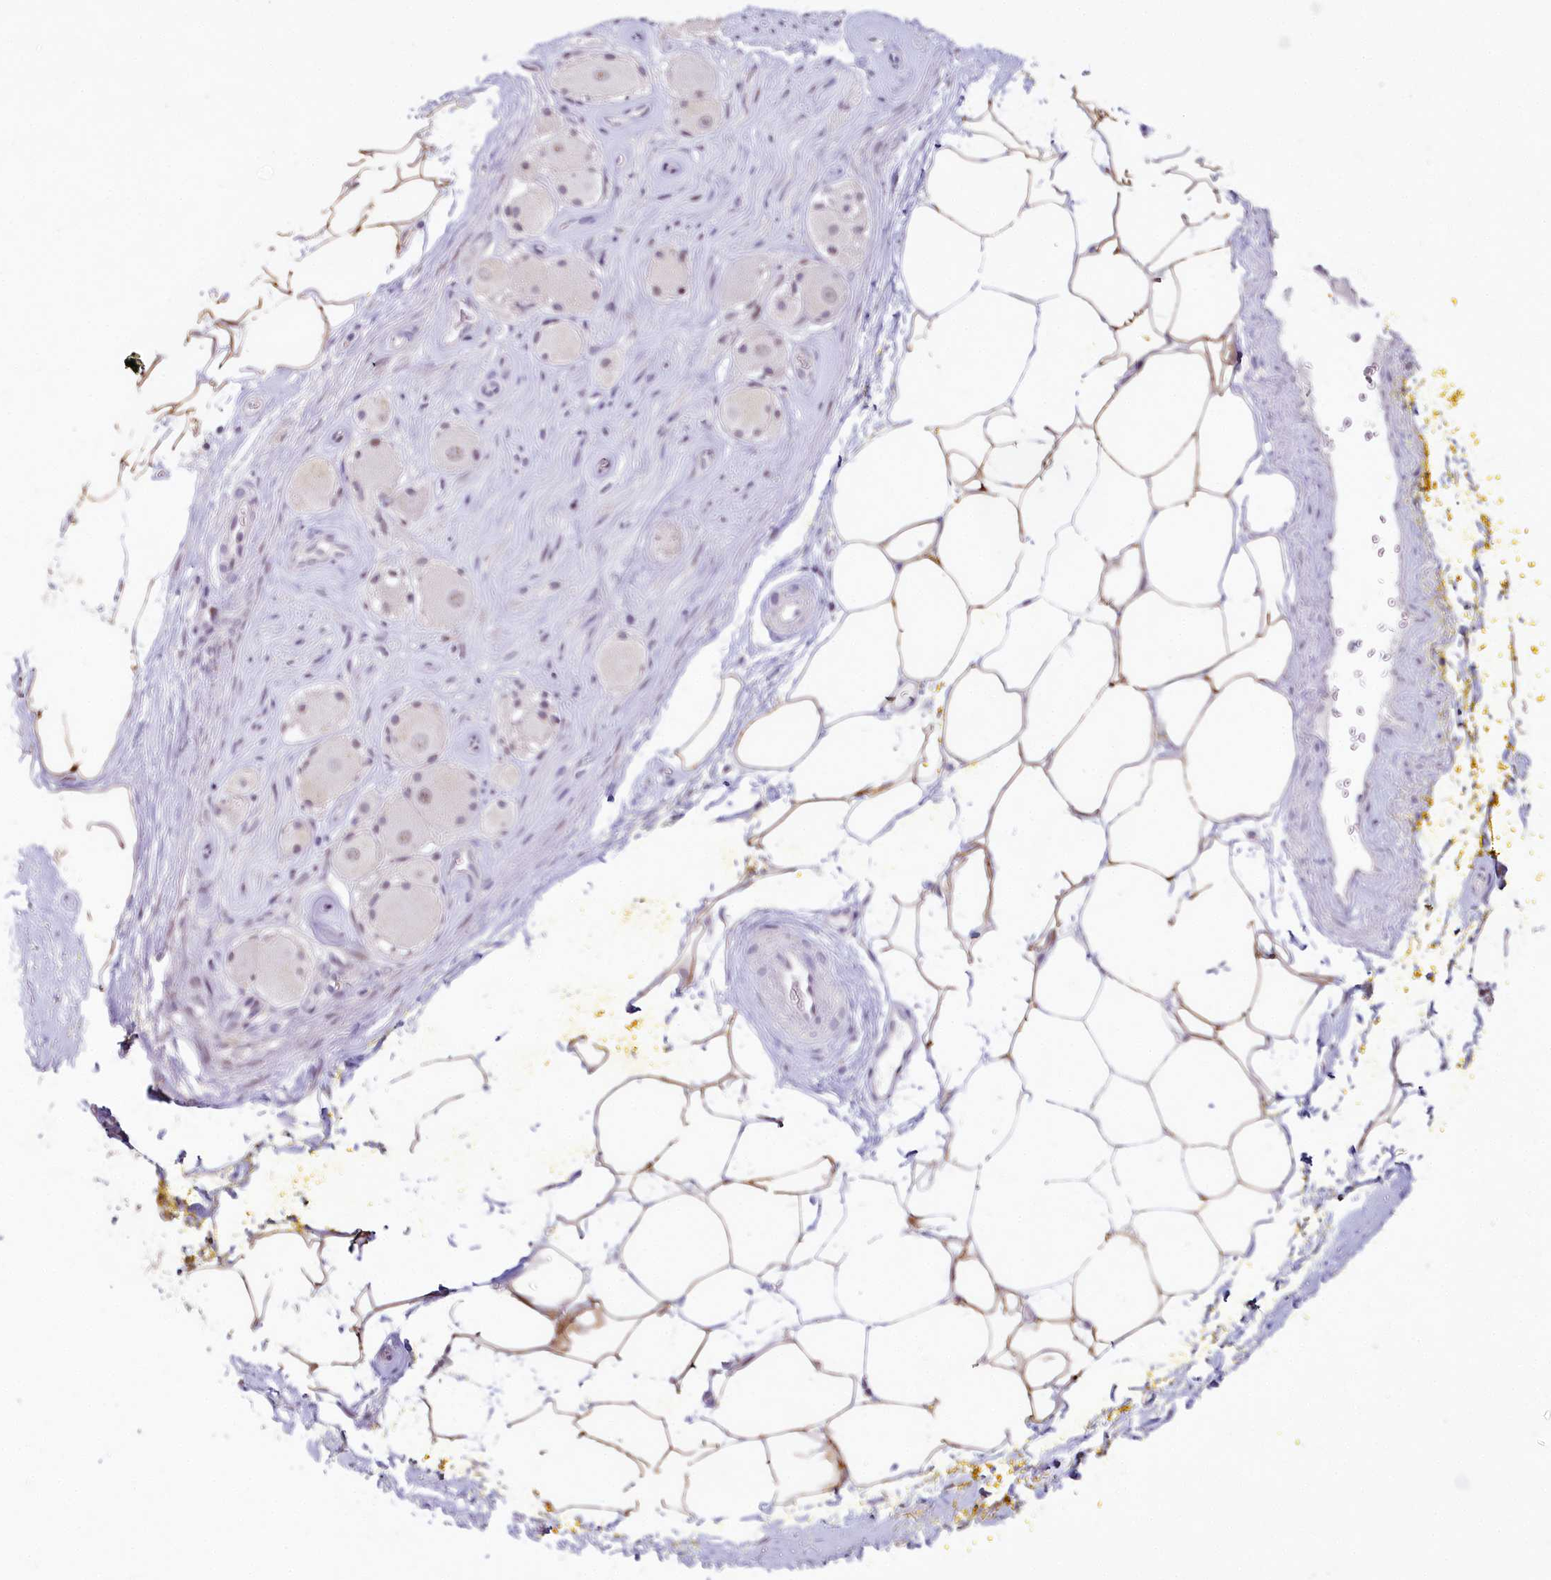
{"staining": {"intensity": "moderate", "quantity": ">75%", "location": "cytoplasmic/membranous"}, "tissue": "adipose tissue", "cell_type": "Adipocytes", "image_type": "normal", "snomed": [{"axis": "morphology", "description": "Normal tissue, NOS"}, {"axis": "morphology", "description": "Adenocarcinoma, Low grade"}, {"axis": "topography", "description": "Prostate"}, {"axis": "topography", "description": "Peripheral nerve tissue"}], "caption": "Immunohistochemistry (IHC) staining of unremarkable adipose tissue, which reveals medium levels of moderate cytoplasmic/membranous positivity in about >75% of adipocytes indicating moderate cytoplasmic/membranous protein positivity. The staining was performed using DAB (3,3'-diaminobenzidine) (brown) for protein detection and nuclei were counterstained in hematoxylin (blue).", "gene": "HPD", "patient": {"sex": "male", "age": 63}}